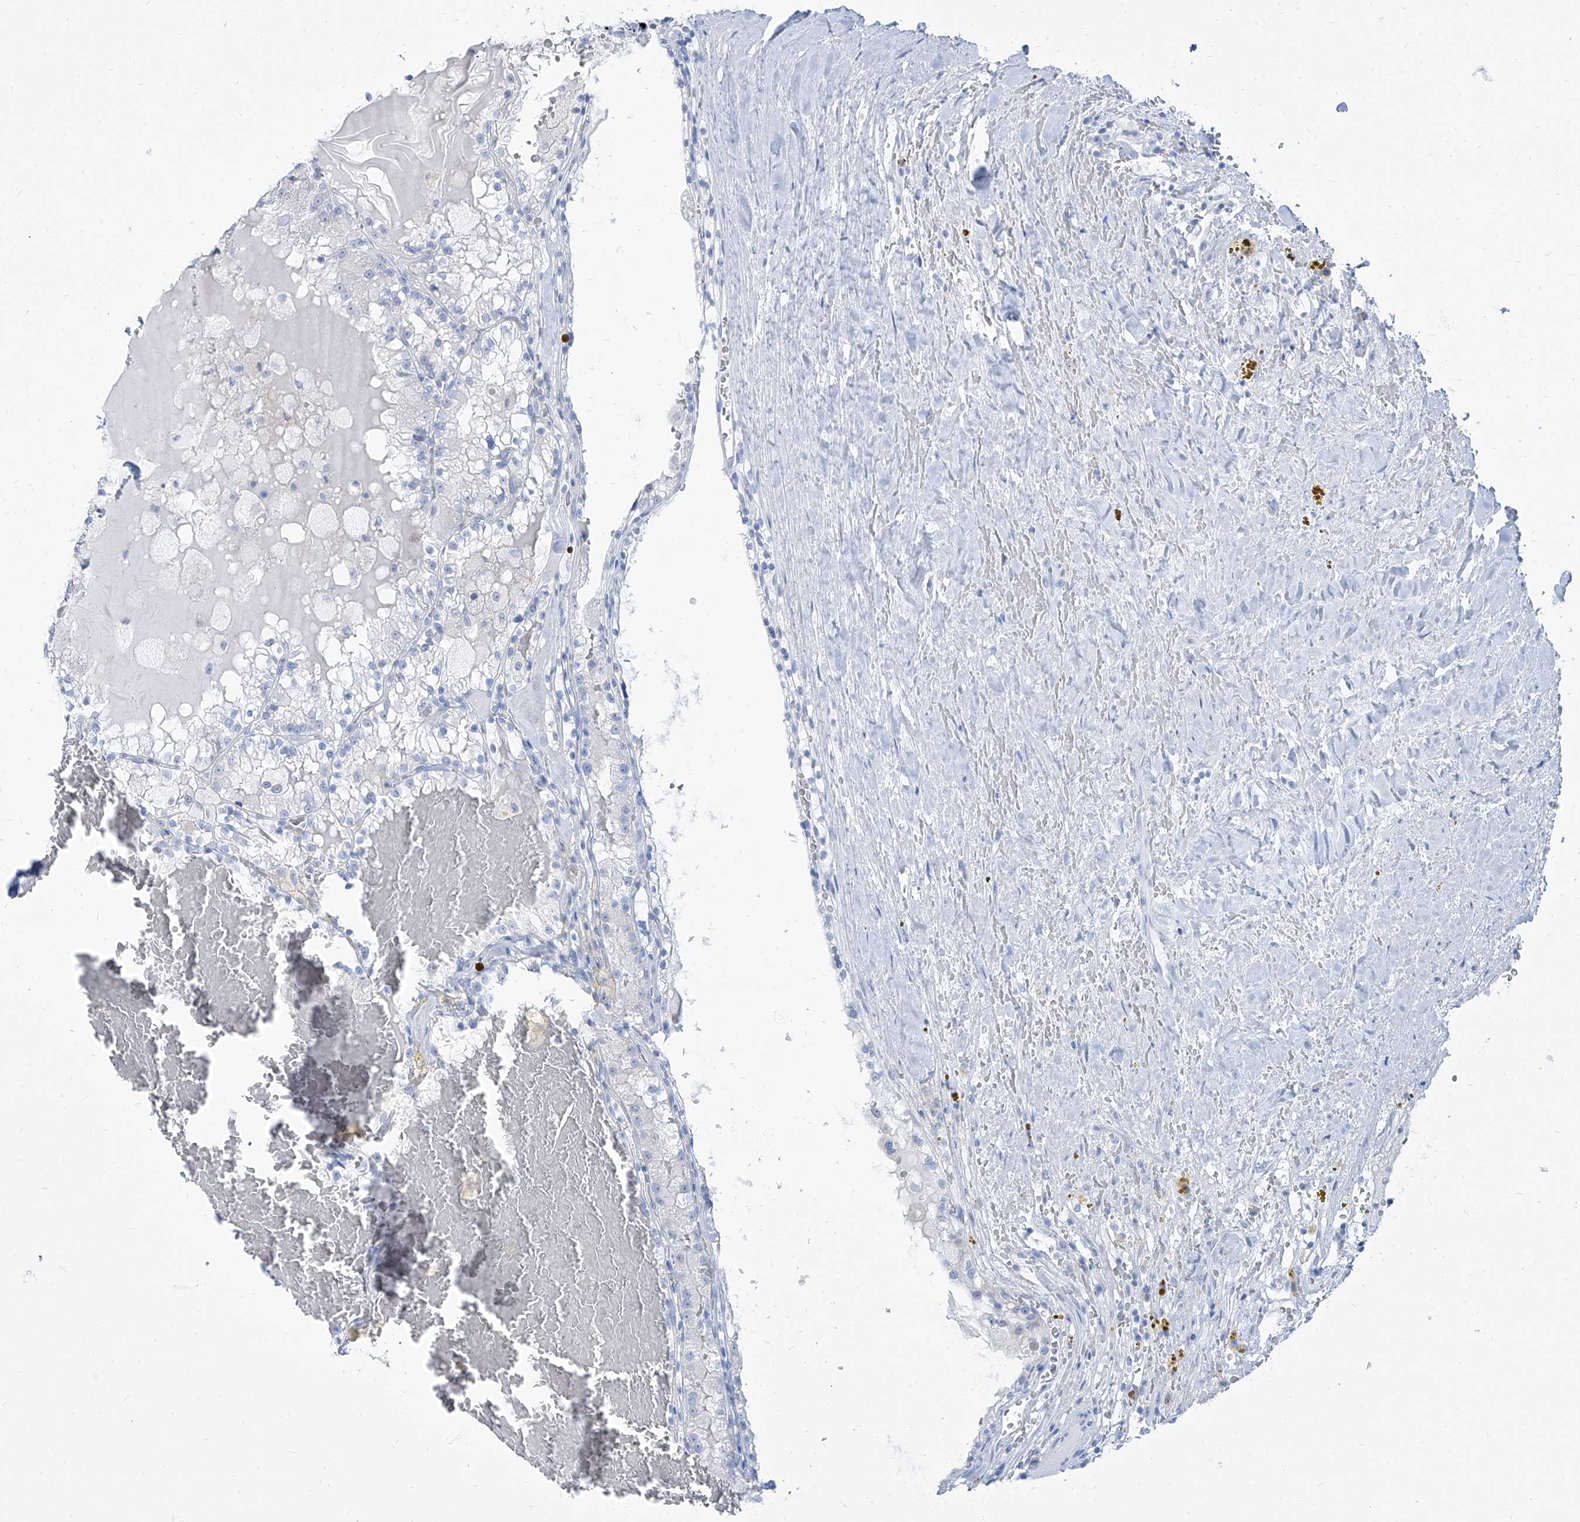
{"staining": {"intensity": "negative", "quantity": "none", "location": "none"}, "tissue": "renal cancer", "cell_type": "Tumor cells", "image_type": "cancer", "snomed": [{"axis": "morphology", "description": "Adenocarcinoma, NOS"}, {"axis": "topography", "description": "Kidney"}], "caption": "Immunohistochemistry (IHC) image of renal cancer (adenocarcinoma) stained for a protein (brown), which demonstrates no positivity in tumor cells. (DAB immunohistochemistry (IHC) with hematoxylin counter stain).", "gene": "TXLNB", "patient": {"sex": "female", "age": 56}}